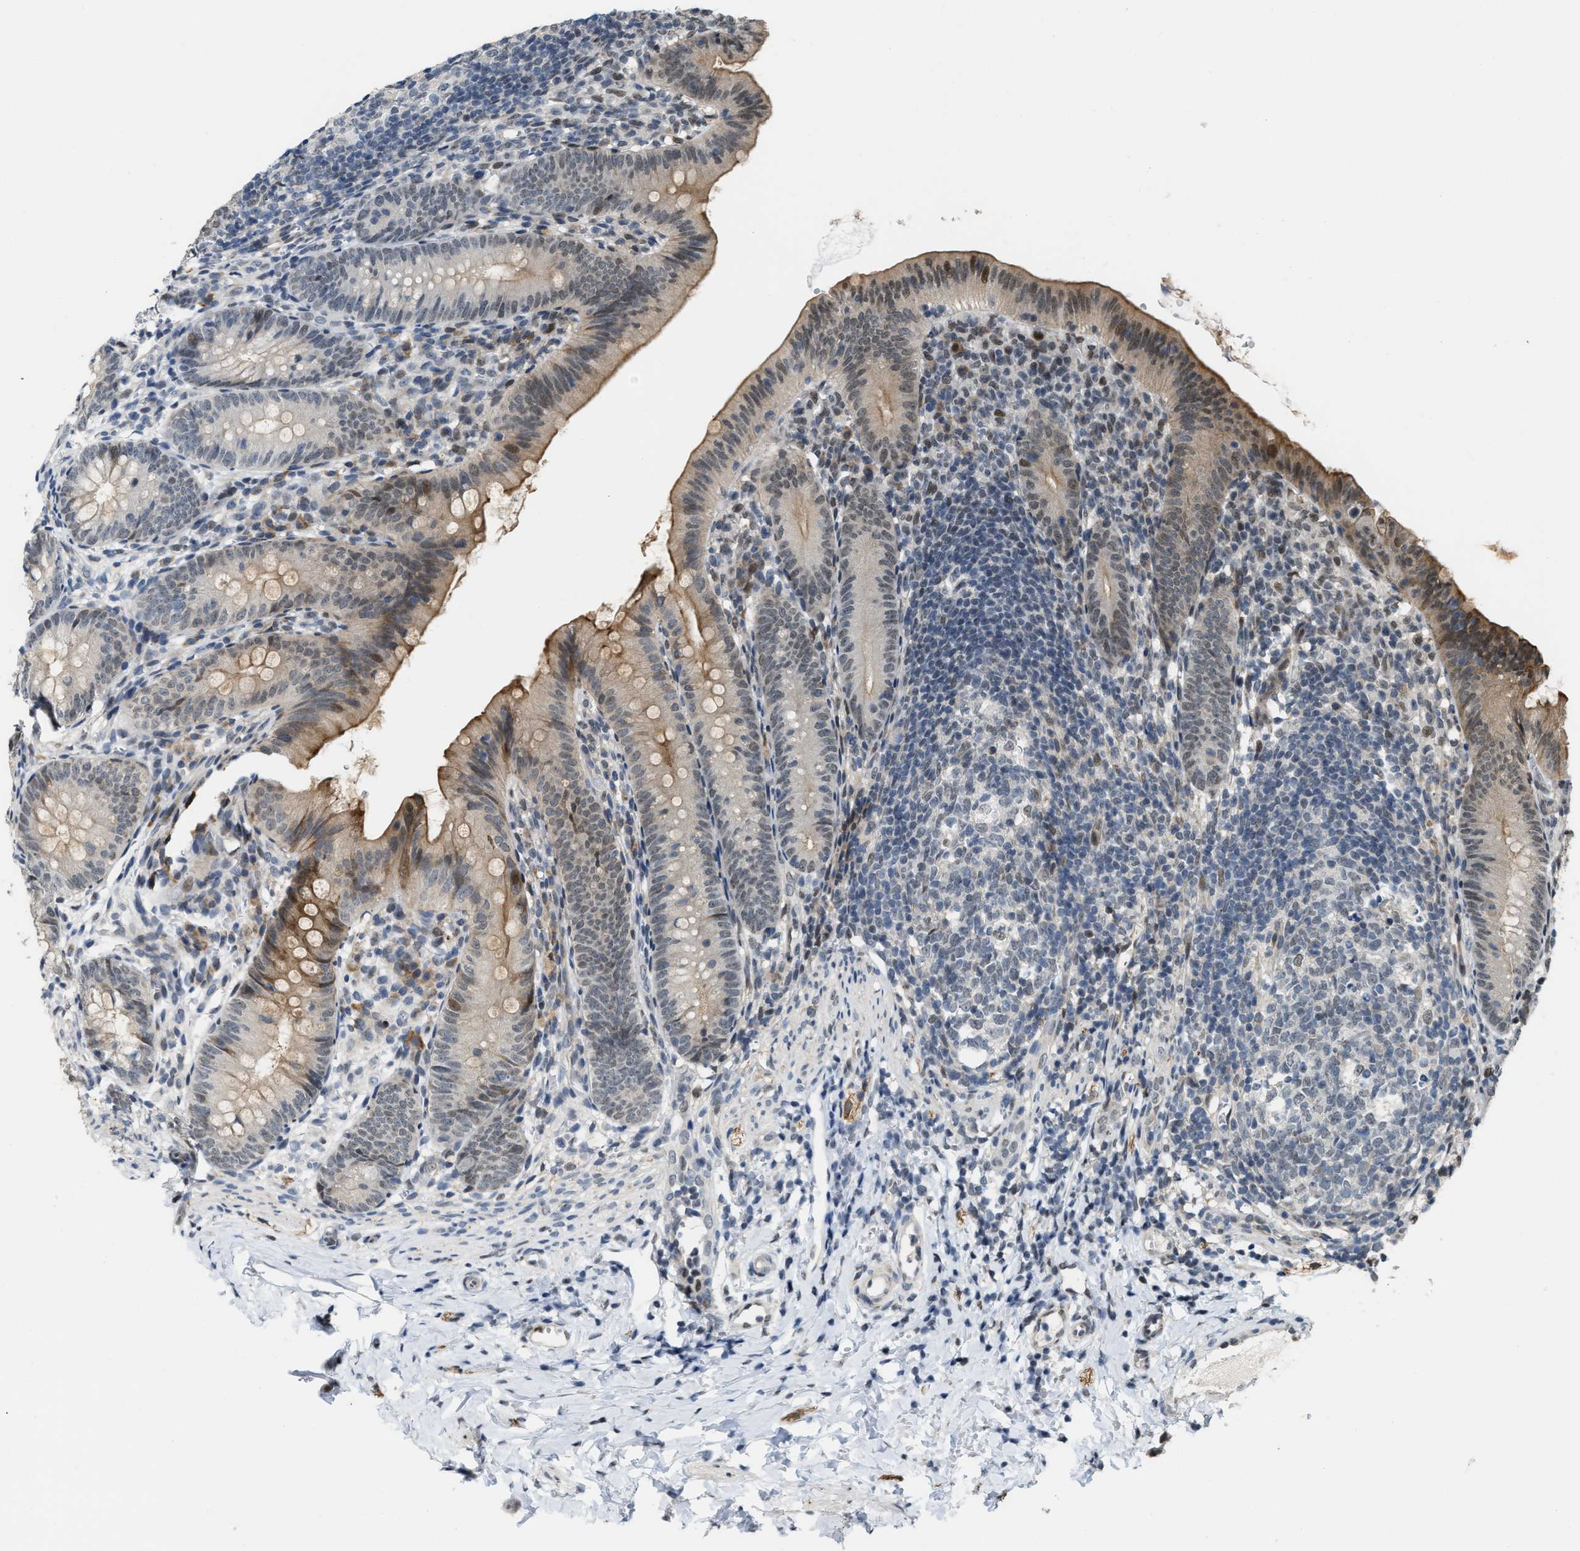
{"staining": {"intensity": "moderate", "quantity": "25%-75%", "location": "cytoplasmic/membranous,nuclear"}, "tissue": "appendix", "cell_type": "Glandular cells", "image_type": "normal", "snomed": [{"axis": "morphology", "description": "Normal tissue, NOS"}, {"axis": "topography", "description": "Appendix"}], "caption": "The image reveals immunohistochemical staining of unremarkable appendix. There is moderate cytoplasmic/membranous,nuclear staining is seen in about 25%-75% of glandular cells. Immunohistochemistry (ihc) stains the protein in brown and the nuclei are stained blue.", "gene": "SERTAD2", "patient": {"sex": "male", "age": 1}}